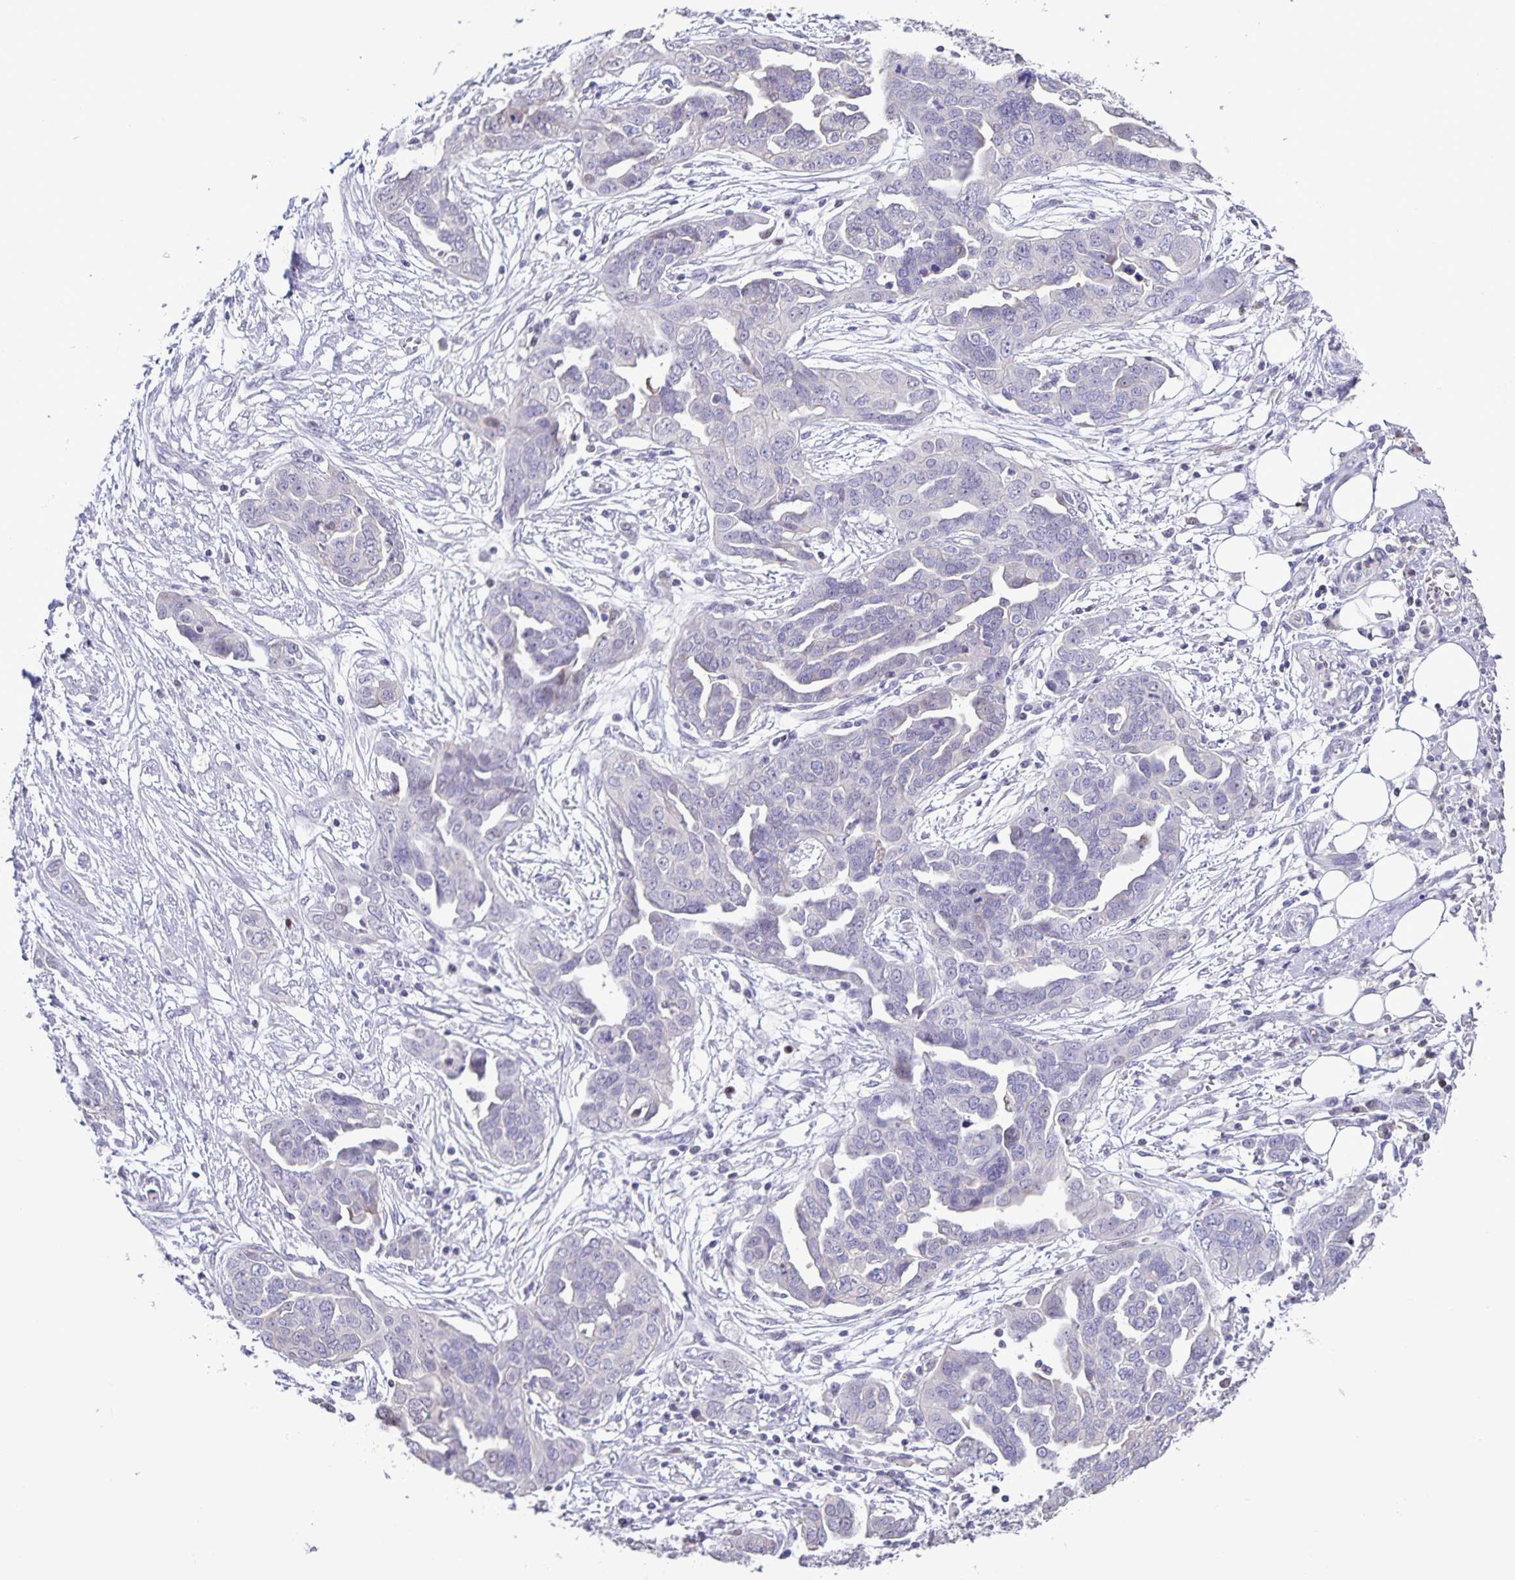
{"staining": {"intensity": "negative", "quantity": "none", "location": "none"}, "tissue": "ovarian cancer", "cell_type": "Tumor cells", "image_type": "cancer", "snomed": [{"axis": "morphology", "description": "Cystadenocarcinoma, serous, NOS"}, {"axis": "topography", "description": "Ovary"}], "caption": "Immunohistochemical staining of ovarian serous cystadenocarcinoma demonstrates no significant positivity in tumor cells.", "gene": "ONECUT2", "patient": {"sex": "female", "age": 59}}